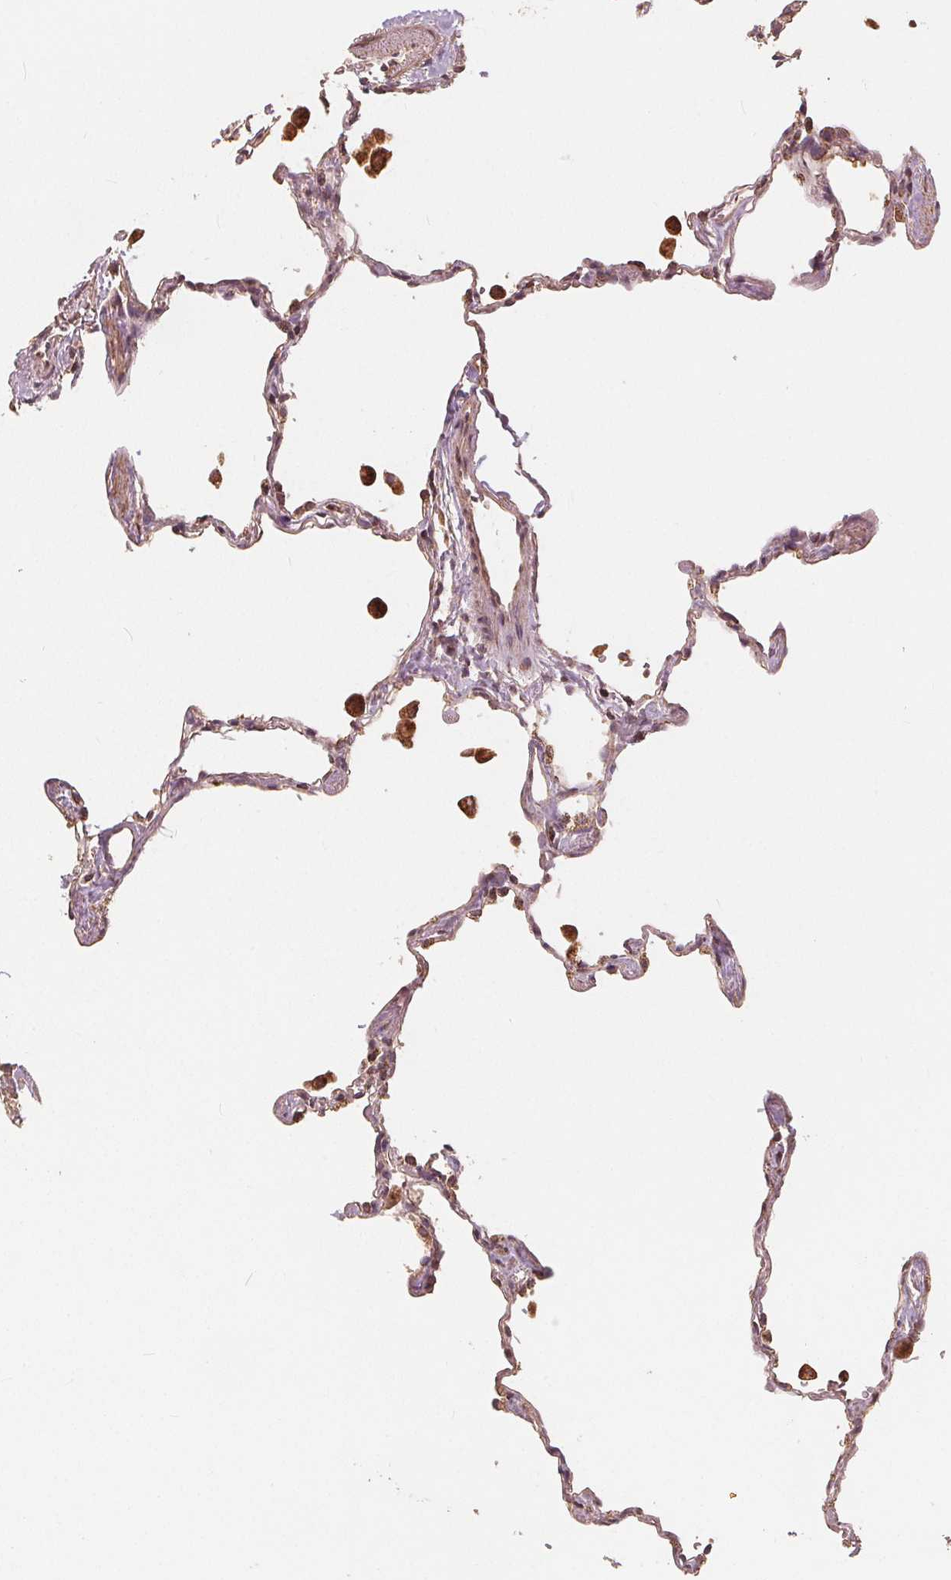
{"staining": {"intensity": "moderate", "quantity": "<25%", "location": "cytoplasmic/membranous"}, "tissue": "lung", "cell_type": "Alveolar cells", "image_type": "normal", "snomed": [{"axis": "morphology", "description": "Normal tissue, NOS"}, {"axis": "topography", "description": "Lung"}], "caption": "Immunohistochemical staining of normal lung demonstrates moderate cytoplasmic/membranous protein positivity in about <25% of alveolar cells.", "gene": "PEX26", "patient": {"sex": "female", "age": 47}}